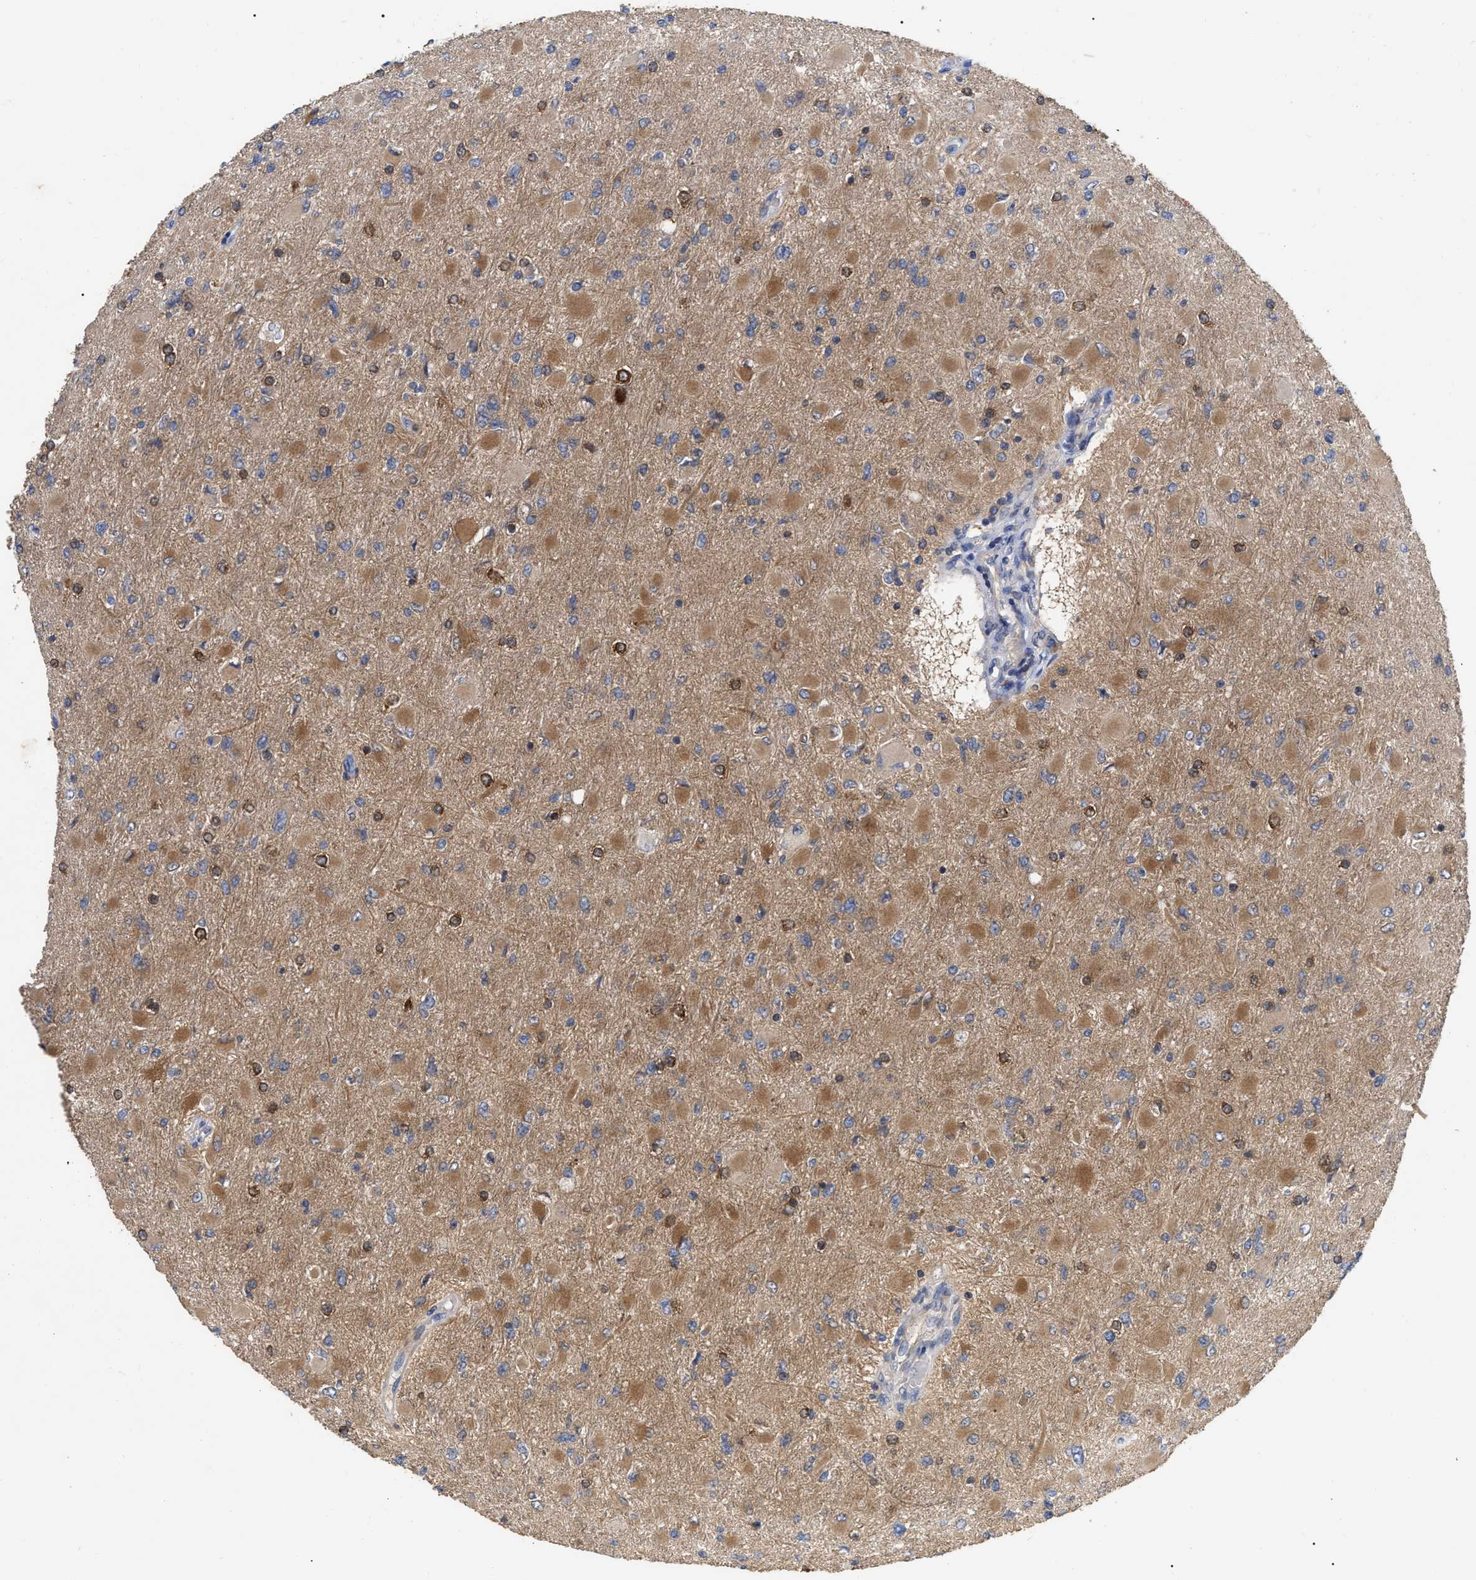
{"staining": {"intensity": "moderate", "quantity": ">75%", "location": "cytoplasmic/membranous,nuclear"}, "tissue": "glioma", "cell_type": "Tumor cells", "image_type": "cancer", "snomed": [{"axis": "morphology", "description": "Glioma, malignant, High grade"}, {"axis": "topography", "description": "Cerebral cortex"}], "caption": "Glioma stained for a protein (brown) shows moderate cytoplasmic/membranous and nuclear positive staining in approximately >75% of tumor cells.", "gene": "RAP1GDS1", "patient": {"sex": "female", "age": 36}}